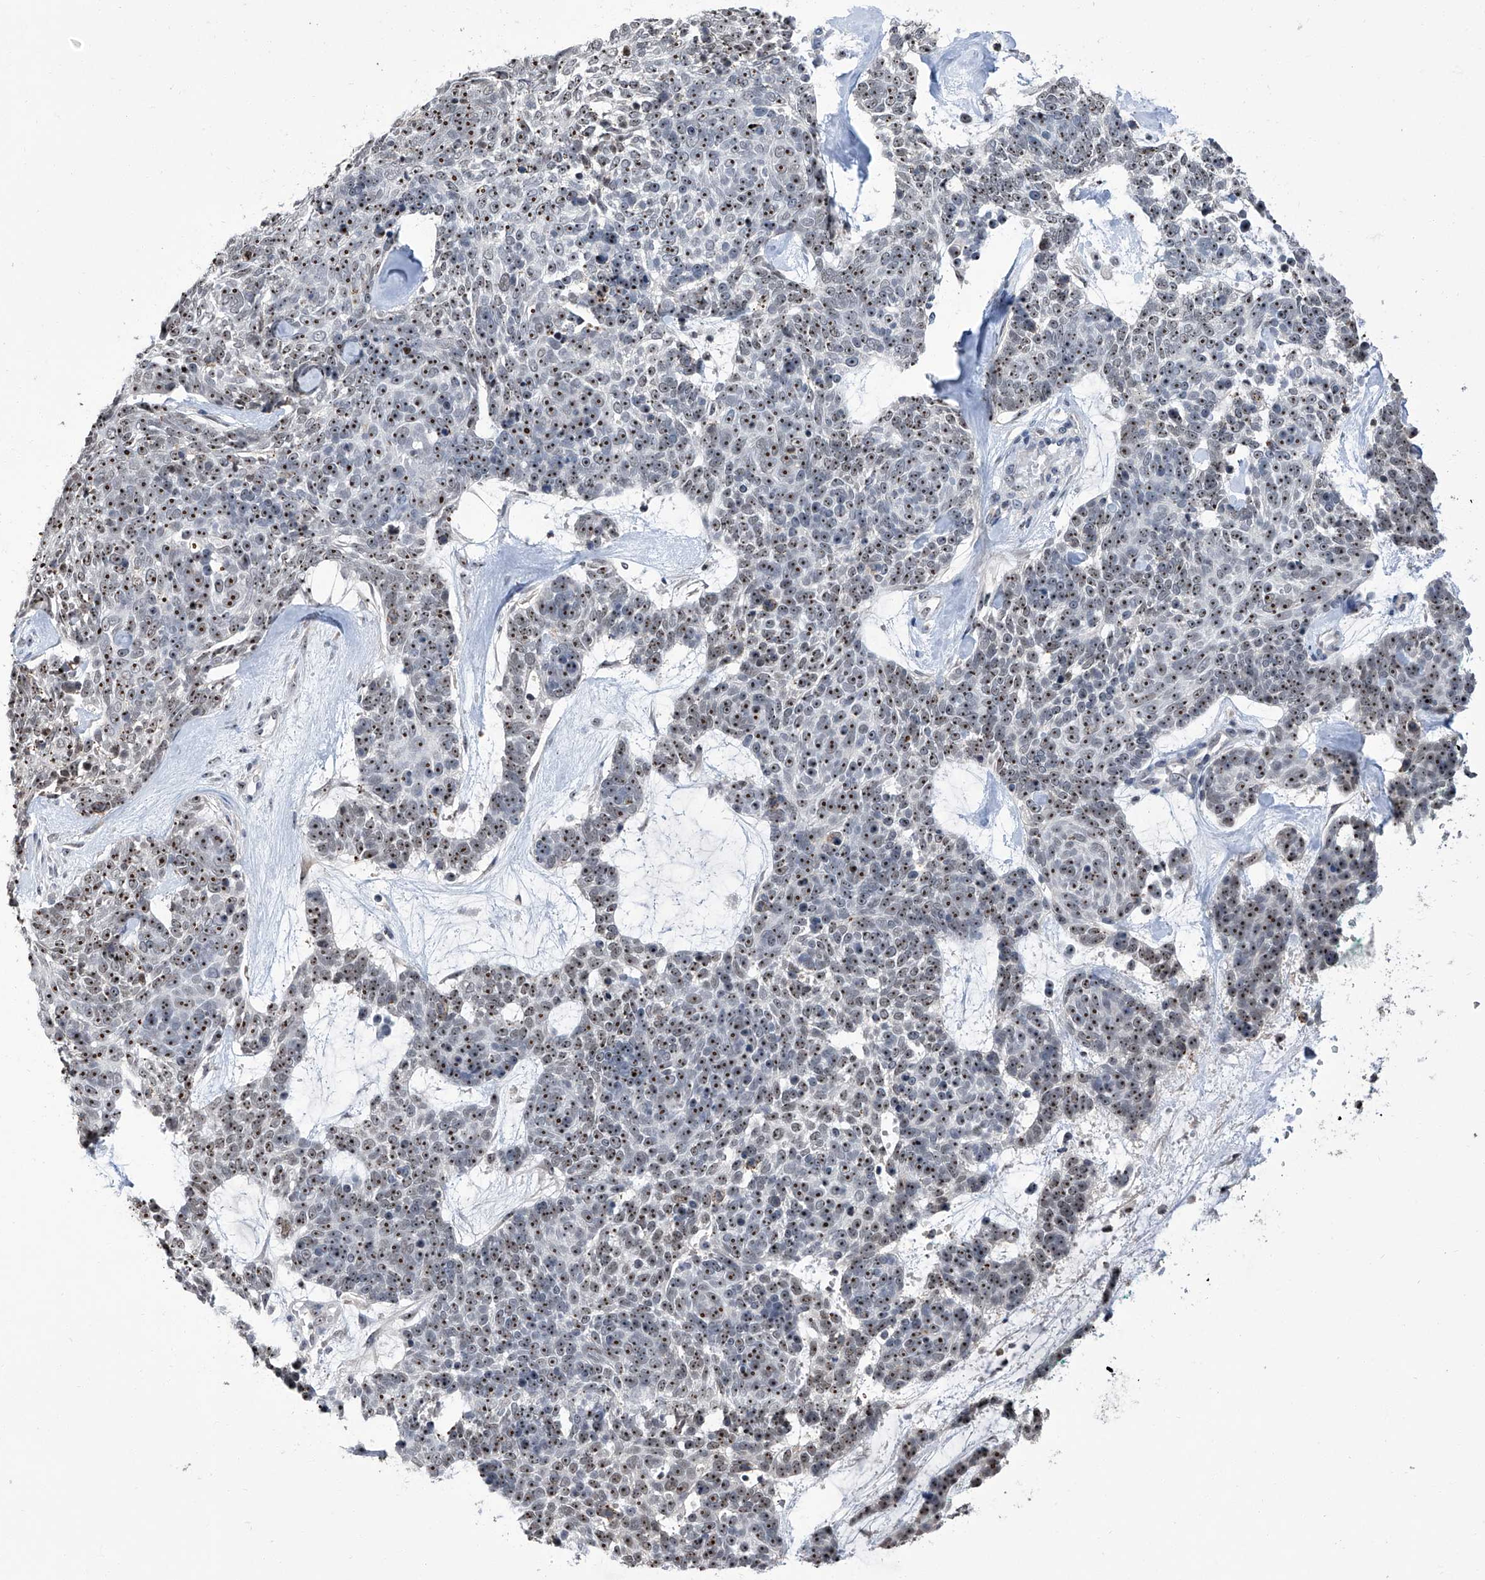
{"staining": {"intensity": "moderate", "quantity": ">75%", "location": "nuclear"}, "tissue": "skin cancer", "cell_type": "Tumor cells", "image_type": "cancer", "snomed": [{"axis": "morphology", "description": "Basal cell carcinoma"}, {"axis": "topography", "description": "Skin"}], "caption": "A high-resolution histopathology image shows immunohistochemistry staining of skin basal cell carcinoma, which reveals moderate nuclear expression in about >75% of tumor cells.", "gene": "CMTR1", "patient": {"sex": "female", "age": 81}}